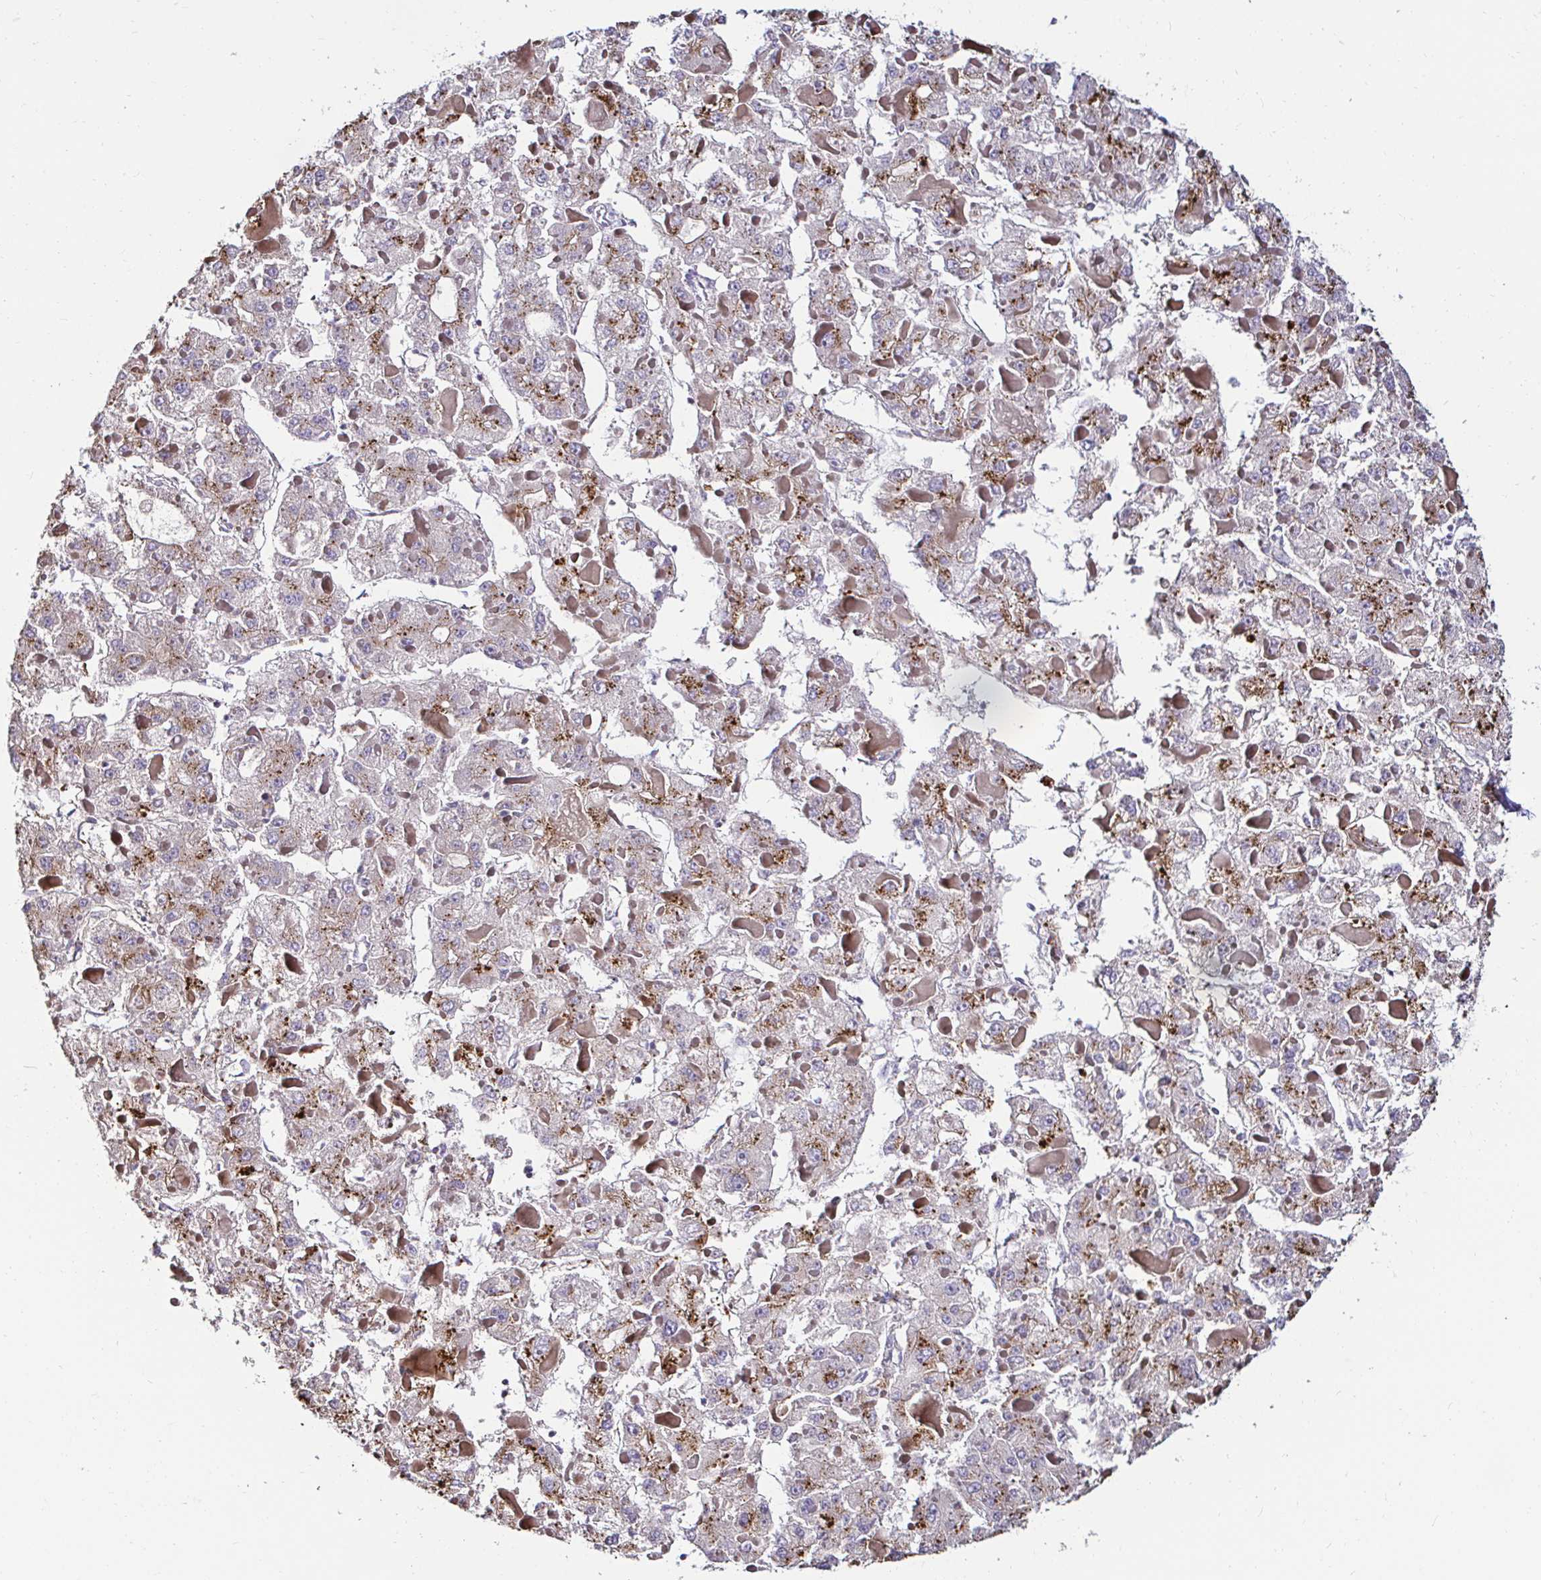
{"staining": {"intensity": "moderate", "quantity": "25%-75%", "location": "cytoplasmic/membranous"}, "tissue": "liver cancer", "cell_type": "Tumor cells", "image_type": "cancer", "snomed": [{"axis": "morphology", "description": "Carcinoma, Hepatocellular, NOS"}, {"axis": "topography", "description": "Liver"}], "caption": "This histopathology image displays liver cancer (hepatocellular carcinoma) stained with immunohistochemistry (IHC) to label a protein in brown. The cytoplasmic/membranous of tumor cells show moderate positivity for the protein. Nuclei are counter-stained blue.", "gene": "GALNS", "patient": {"sex": "female", "age": 73}}